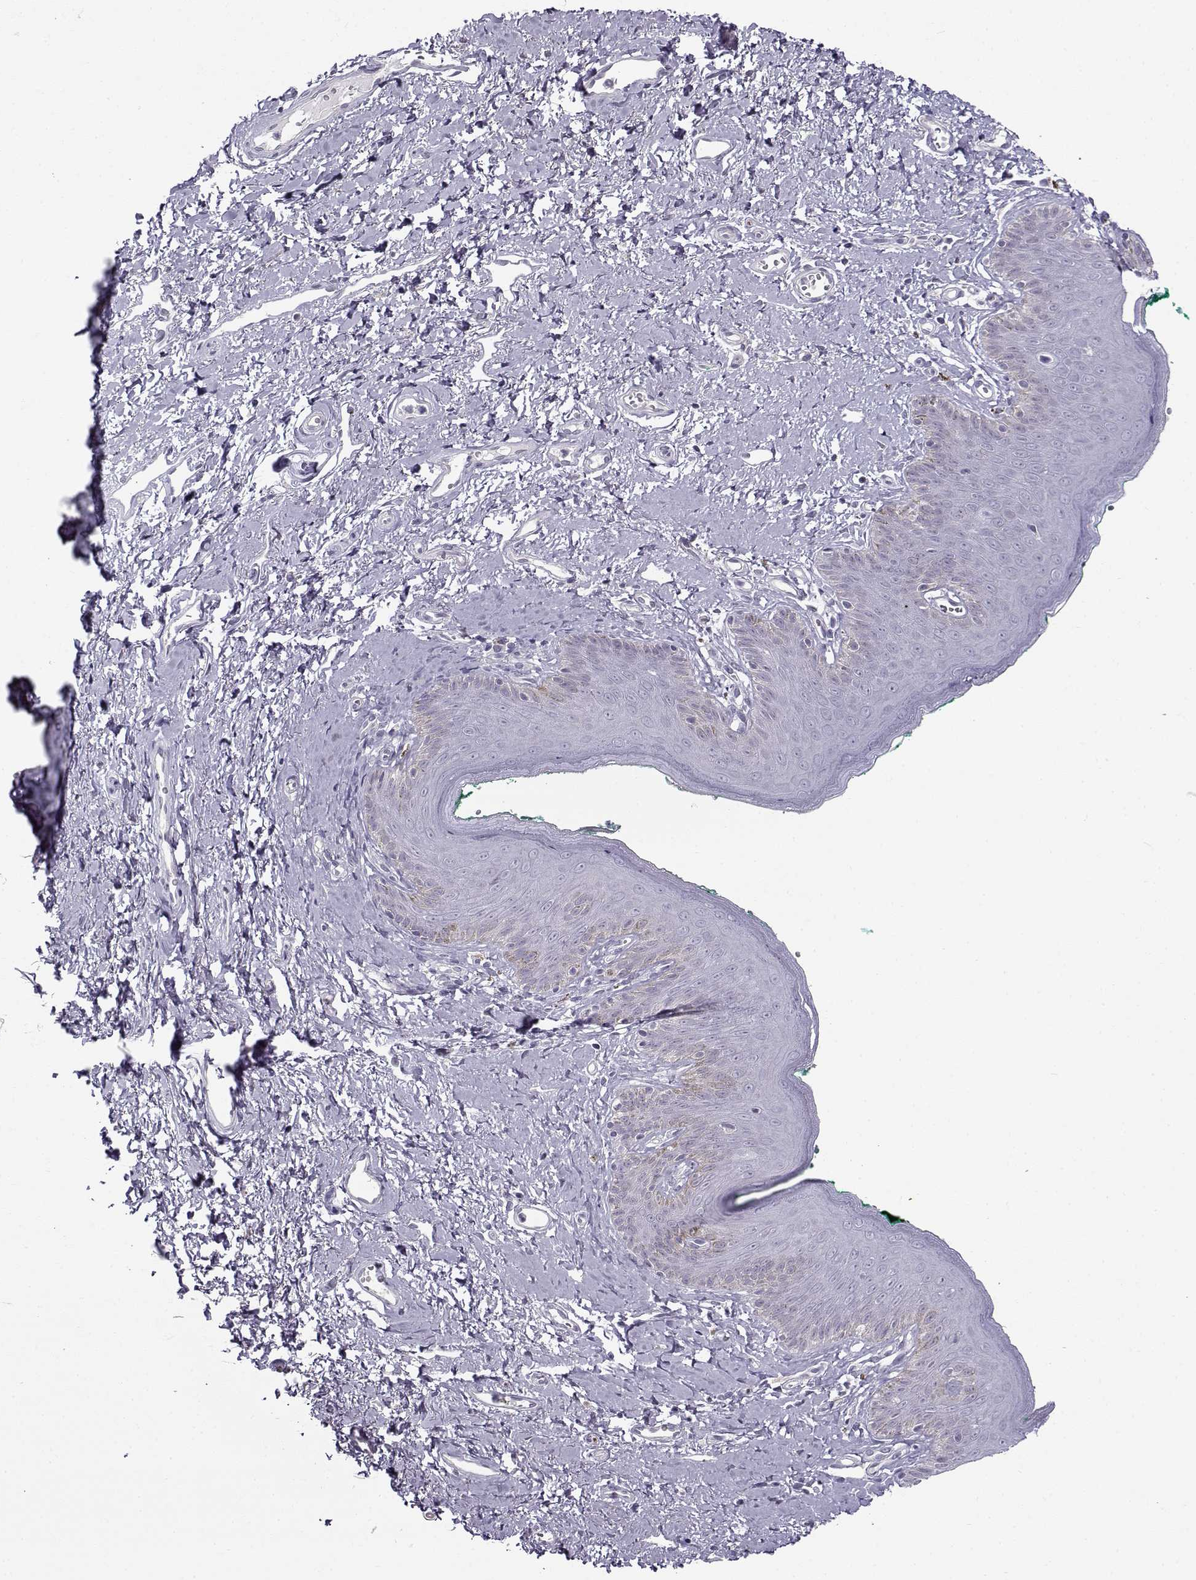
{"staining": {"intensity": "negative", "quantity": "none", "location": "none"}, "tissue": "skin", "cell_type": "Epidermal cells", "image_type": "normal", "snomed": [{"axis": "morphology", "description": "Normal tissue, NOS"}, {"axis": "topography", "description": "Vulva"}], "caption": "The immunohistochemistry histopathology image has no significant positivity in epidermal cells of skin.", "gene": "TEX55", "patient": {"sex": "female", "age": 66}}